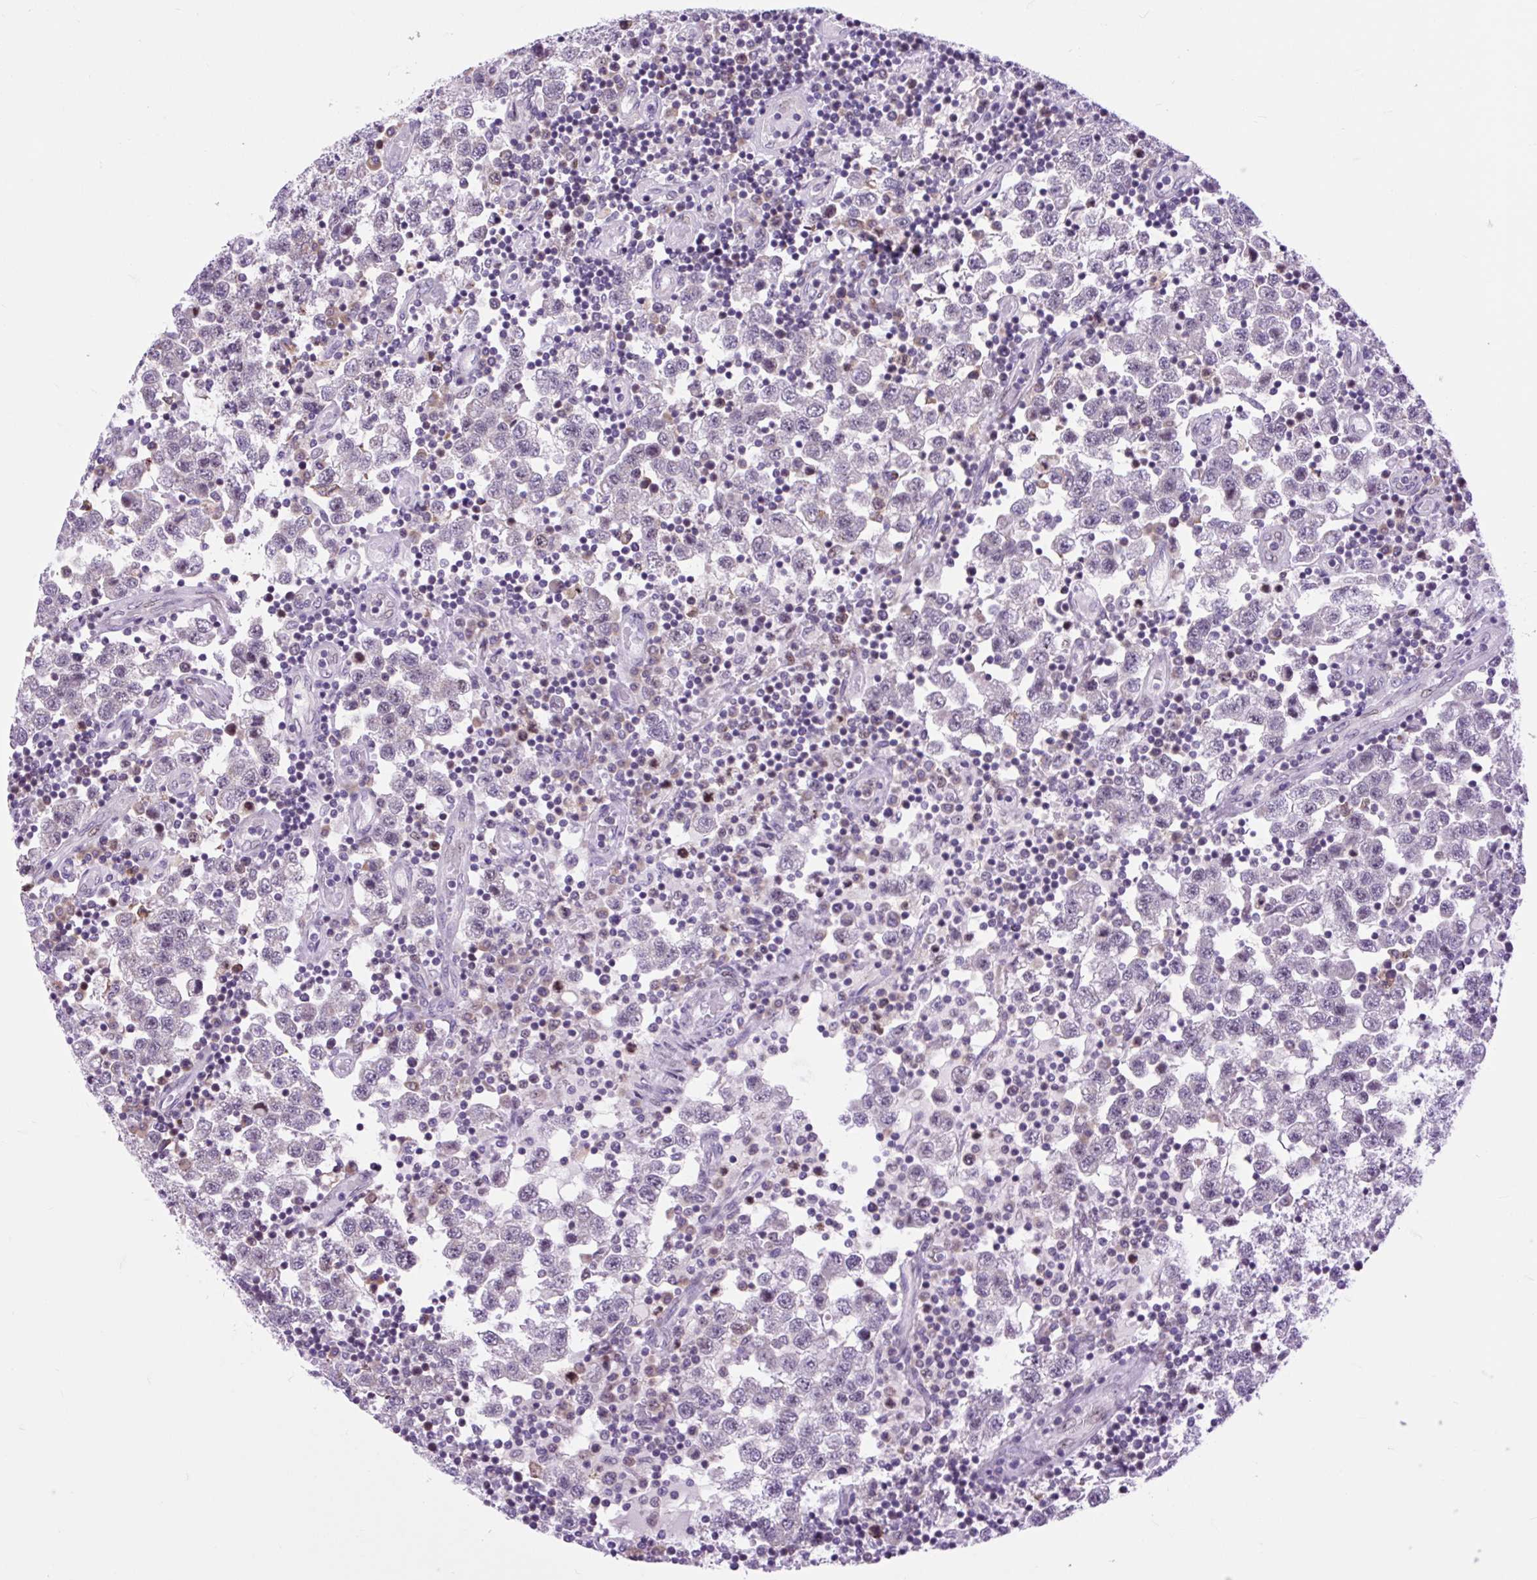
{"staining": {"intensity": "negative", "quantity": "none", "location": "none"}, "tissue": "testis cancer", "cell_type": "Tumor cells", "image_type": "cancer", "snomed": [{"axis": "morphology", "description": "Seminoma, NOS"}, {"axis": "topography", "description": "Testis"}], "caption": "This is a micrograph of immunohistochemistry staining of testis cancer, which shows no staining in tumor cells. (DAB immunohistochemistry, high magnification).", "gene": "CLK2", "patient": {"sex": "male", "age": 34}}